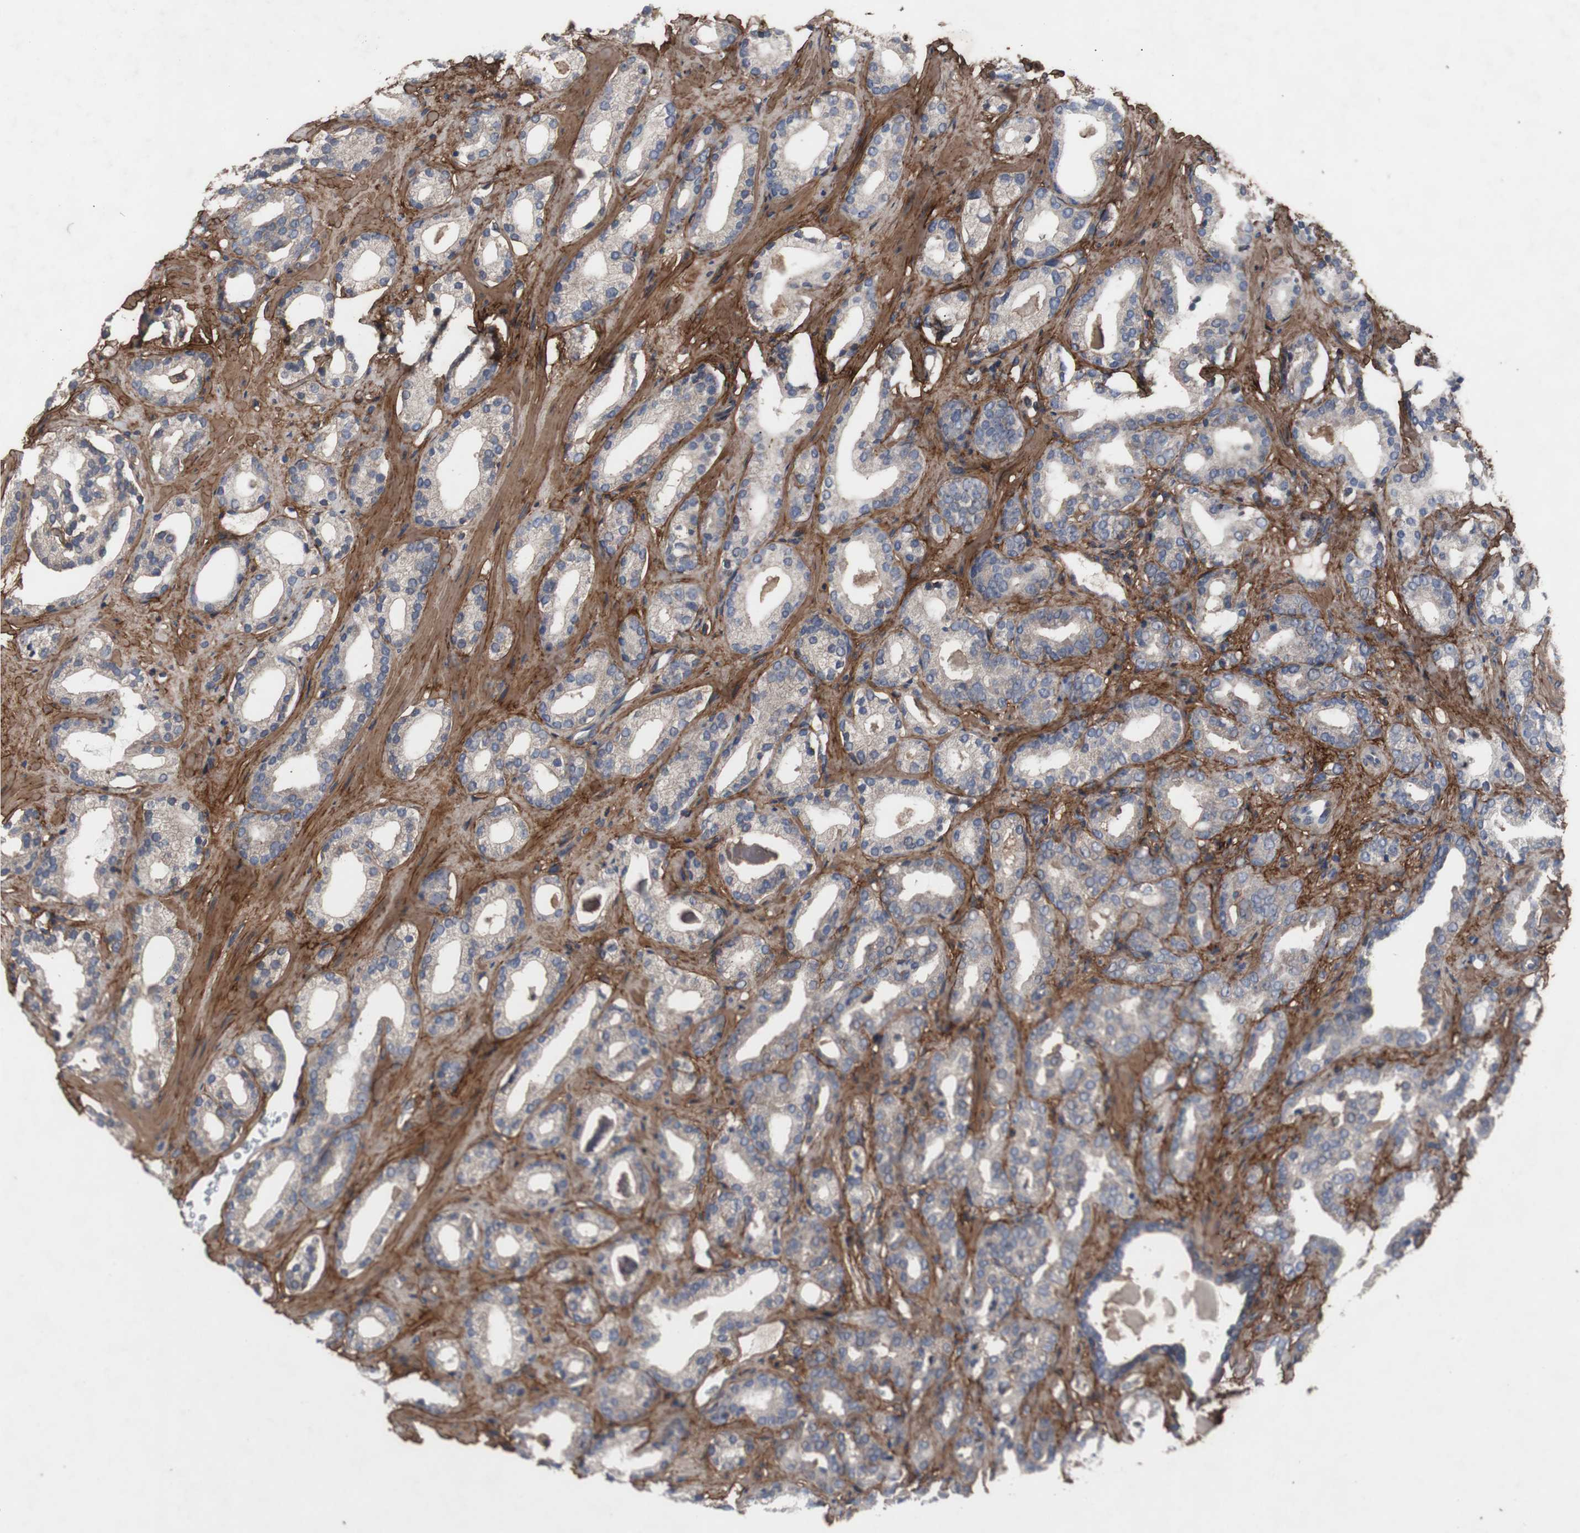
{"staining": {"intensity": "negative", "quantity": "none", "location": "none"}, "tissue": "prostate cancer", "cell_type": "Tumor cells", "image_type": "cancer", "snomed": [{"axis": "morphology", "description": "Adenocarcinoma, Low grade"}, {"axis": "topography", "description": "Prostate"}], "caption": "Immunohistochemistry of human low-grade adenocarcinoma (prostate) demonstrates no expression in tumor cells.", "gene": "COL6A2", "patient": {"sex": "male", "age": 63}}